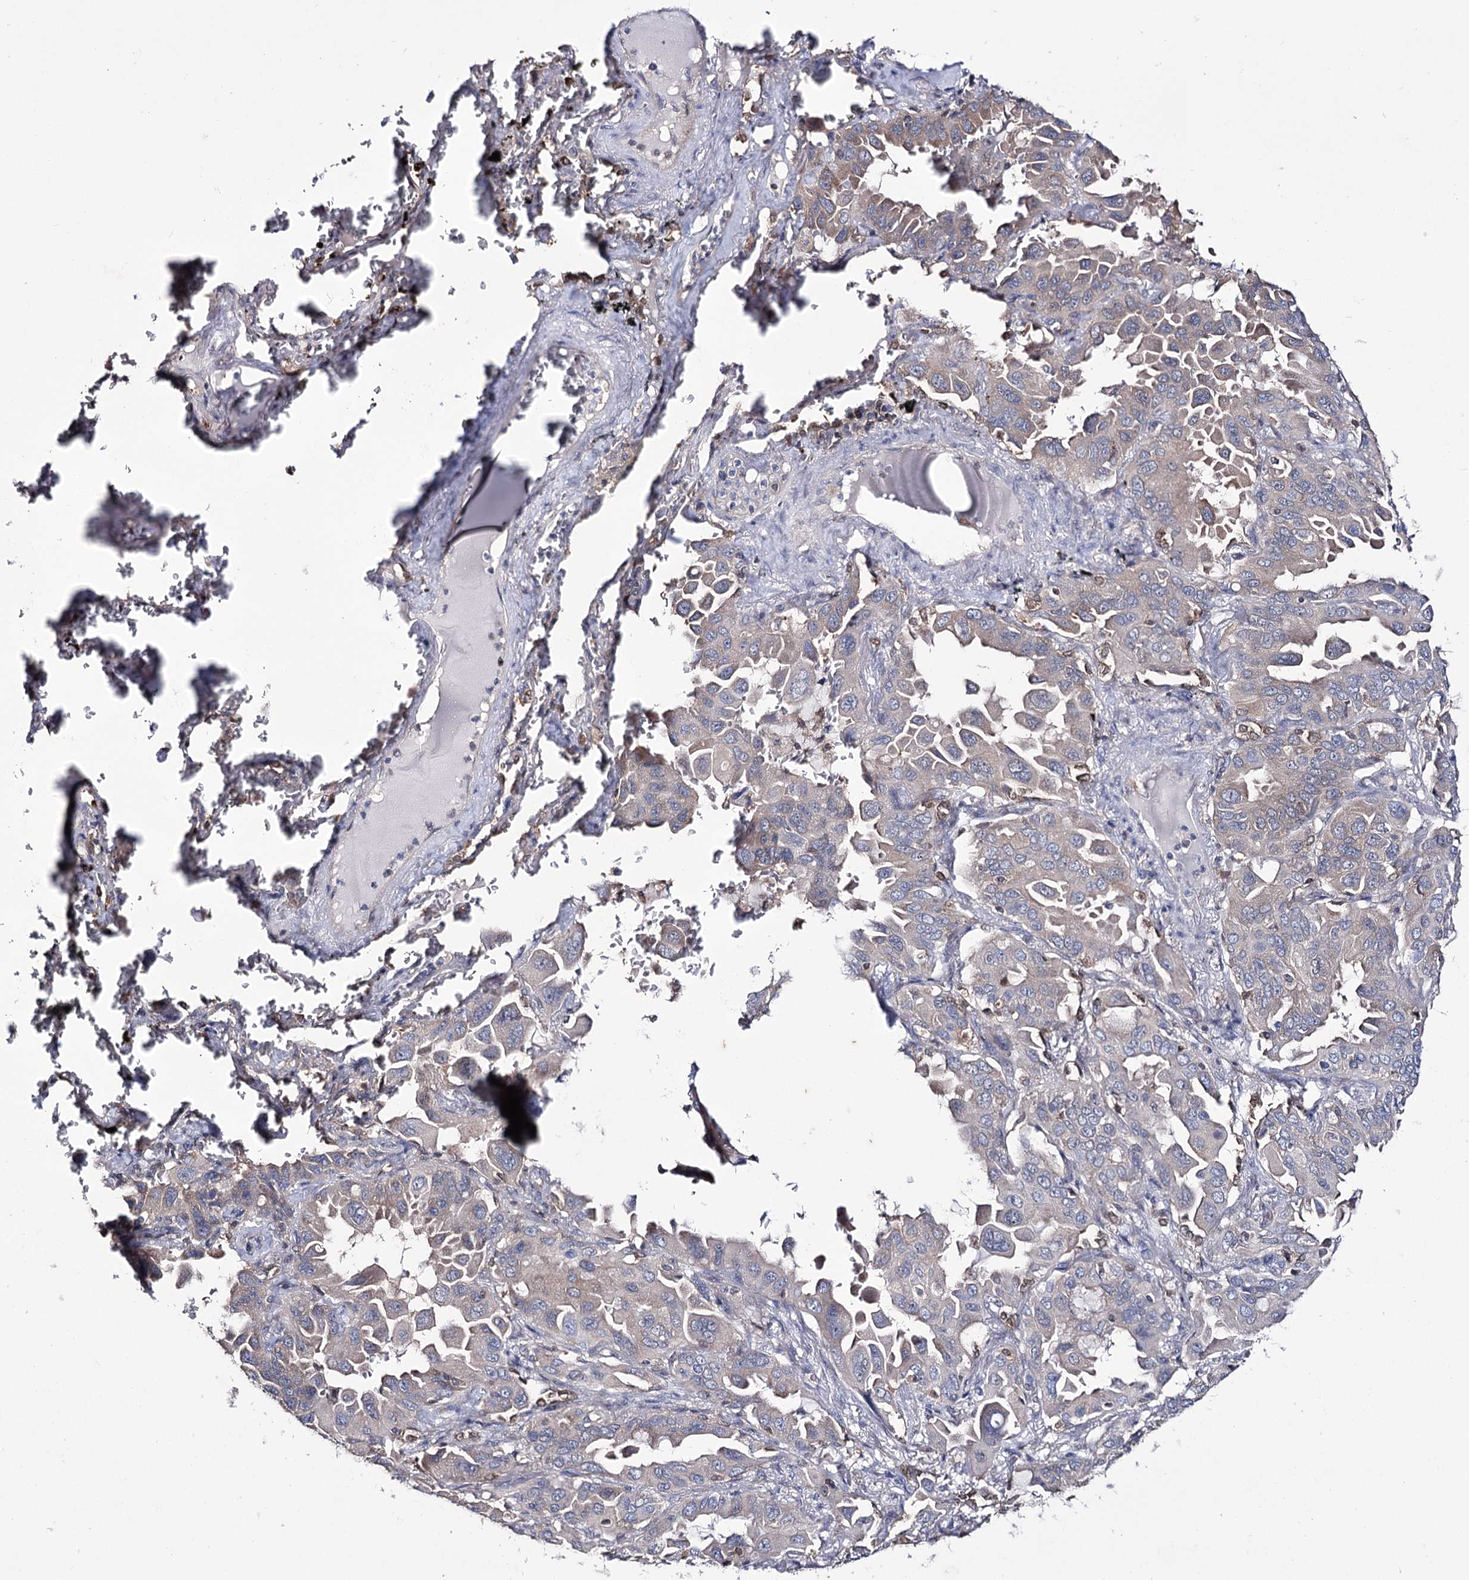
{"staining": {"intensity": "weak", "quantity": "25%-75%", "location": "cytoplasmic/membranous"}, "tissue": "lung cancer", "cell_type": "Tumor cells", "image_type": "cancer", "snomed": [{"axis": "morphology", "description": "Adenocarcinoma, NOS"}, {"axis": "topography", "description": "Lung"}], "caption": "Immunohistochemical staining of adenocarcinoma (lung) exhibits low levels of weak cytoplasmic/membranous expression in approximately 25%-75% of tumor cells. (brown staining indicates protein expression, while blue staining denotes nuclei).", "gene": "PTER", "patient": {"sex": "male", "age": 64}}